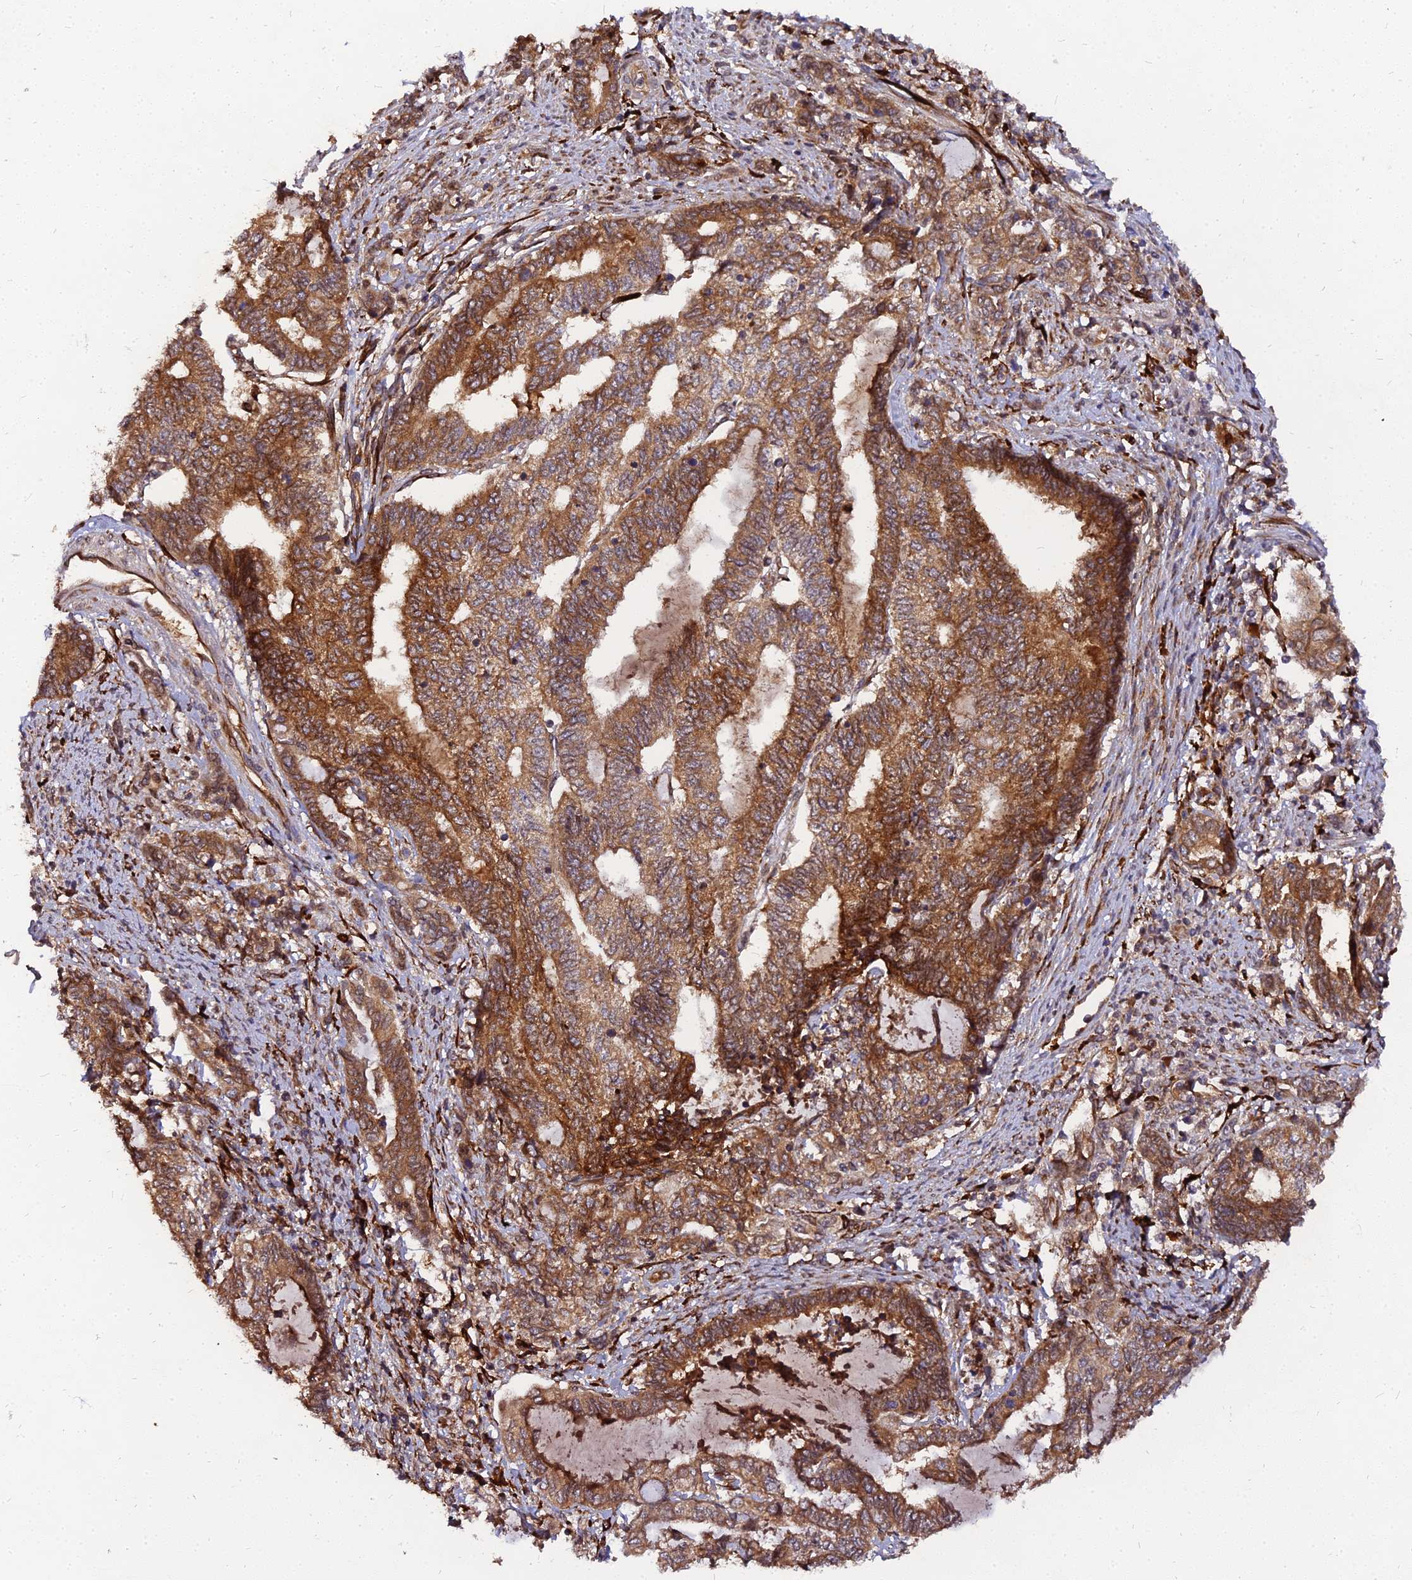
{"staining": {"intensity": "moderate", "quantity": ">75%", "location": "cytoplasmic/membranous"}, "tissue": "endometrial cancer", "cell_type": "Tumor cells", "image_type": "cancer", "snomed": [{"axis": "morphology", "description": "Adenocarcinoma, NOS"}, {"axis": "topography", "description": "Uterus"}, {"axis": "topography", "description": "Endometrium"}], "caption": "Protein expression analysis of human endometrial cancer (adenocarcinoma) reveals moderate cytoplasmic/membranous positivity in about >75% of tumor cells. (DAB (3,3'-diaminobenzidine) IHC, brown staining for protein, blue staining for nuclei).", "gene": "PDE4D", "patient": {"sex": "female", "age": 70}}